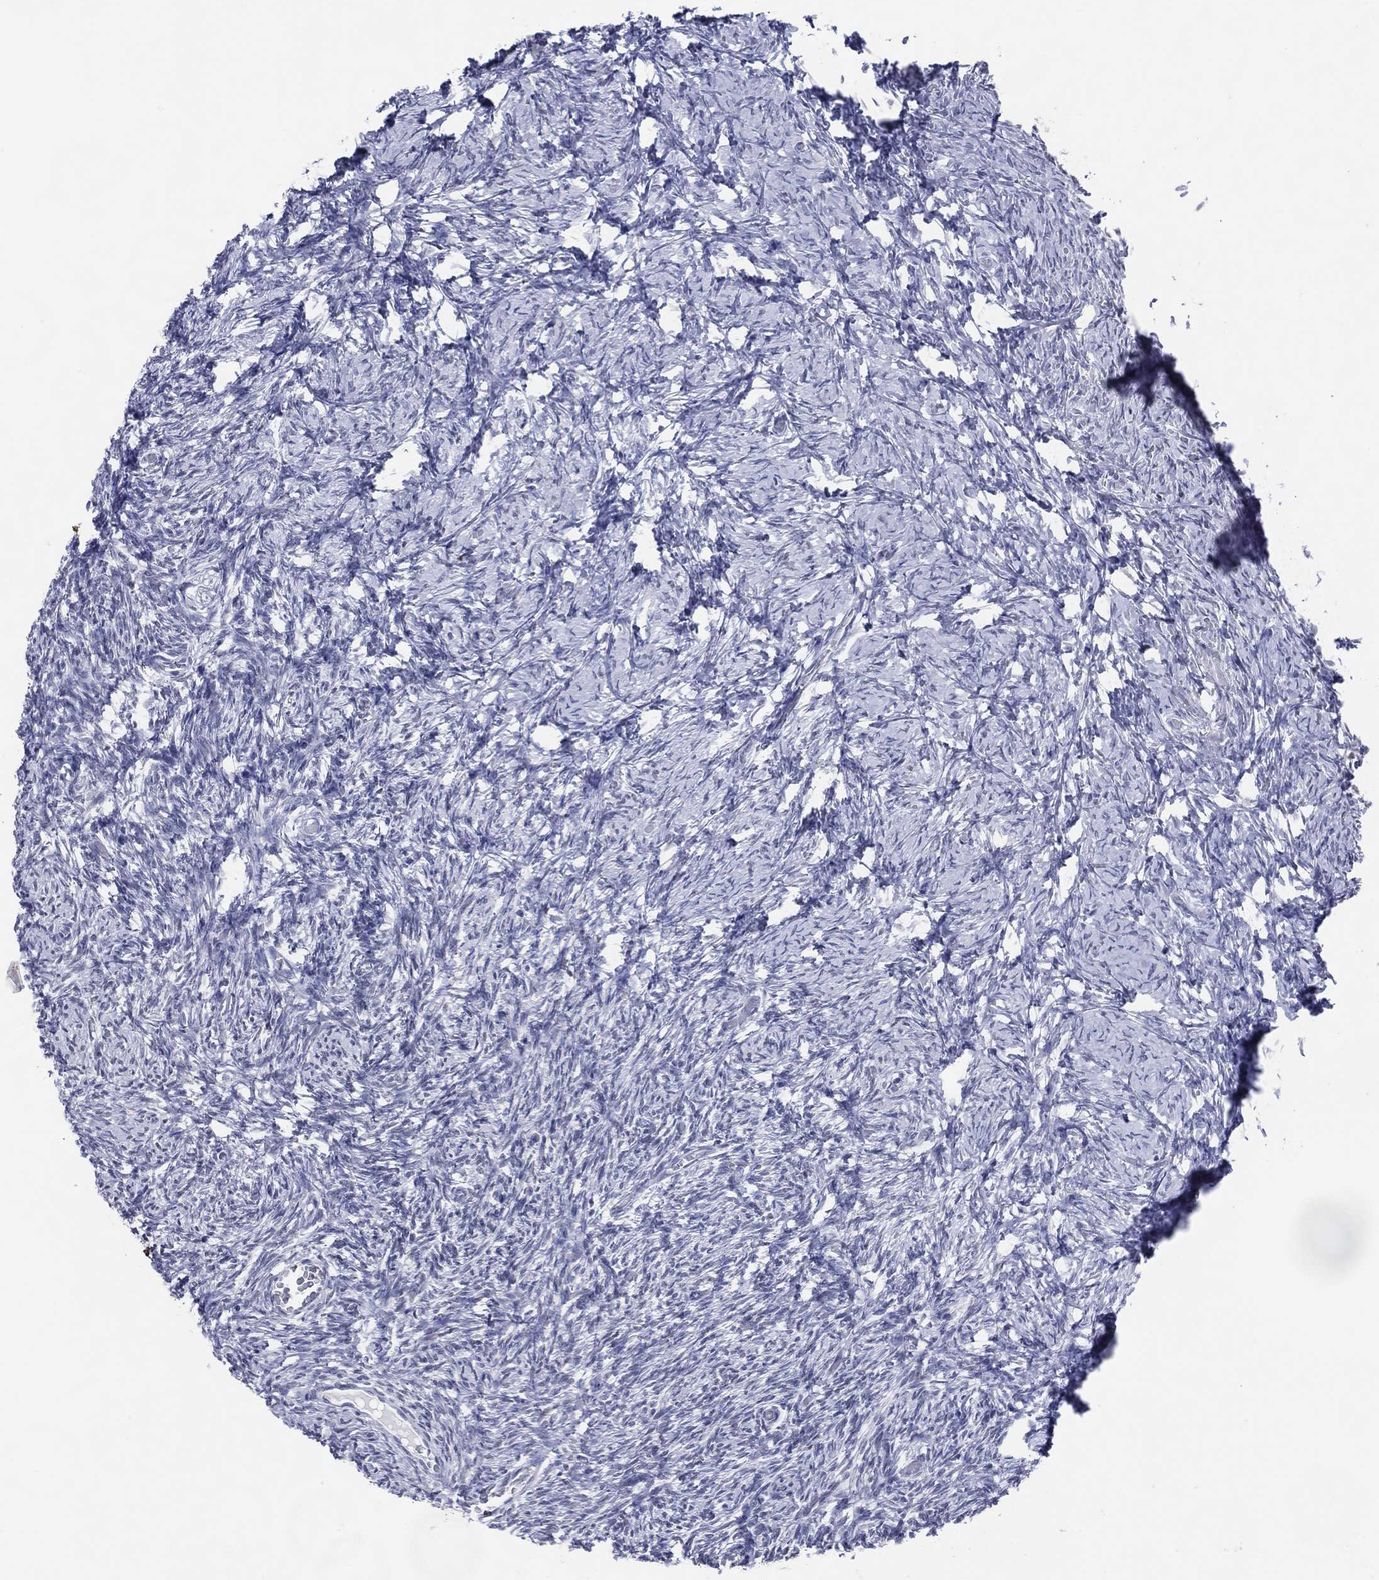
{"staining": {"intensity": "weak", "quantity": "25%-75%", "location": "nuclear"}, "tissue": "ovary", "cell_type": "Follicle cells", "image_type": "normal", "snomed": [{"axis": "morphology", "description": "Normal tissue, NOS"}, {"axis": "topography", "description": "Ovary"}], "caption": "Immunohistochemical staining of benign ovary displays 25%-75% levels of weak nuclear protein positivity in approximately 25%-75% of follicle cells.", "gene": "CFAP58", "patient": {"sex": "female", "age": 39}}